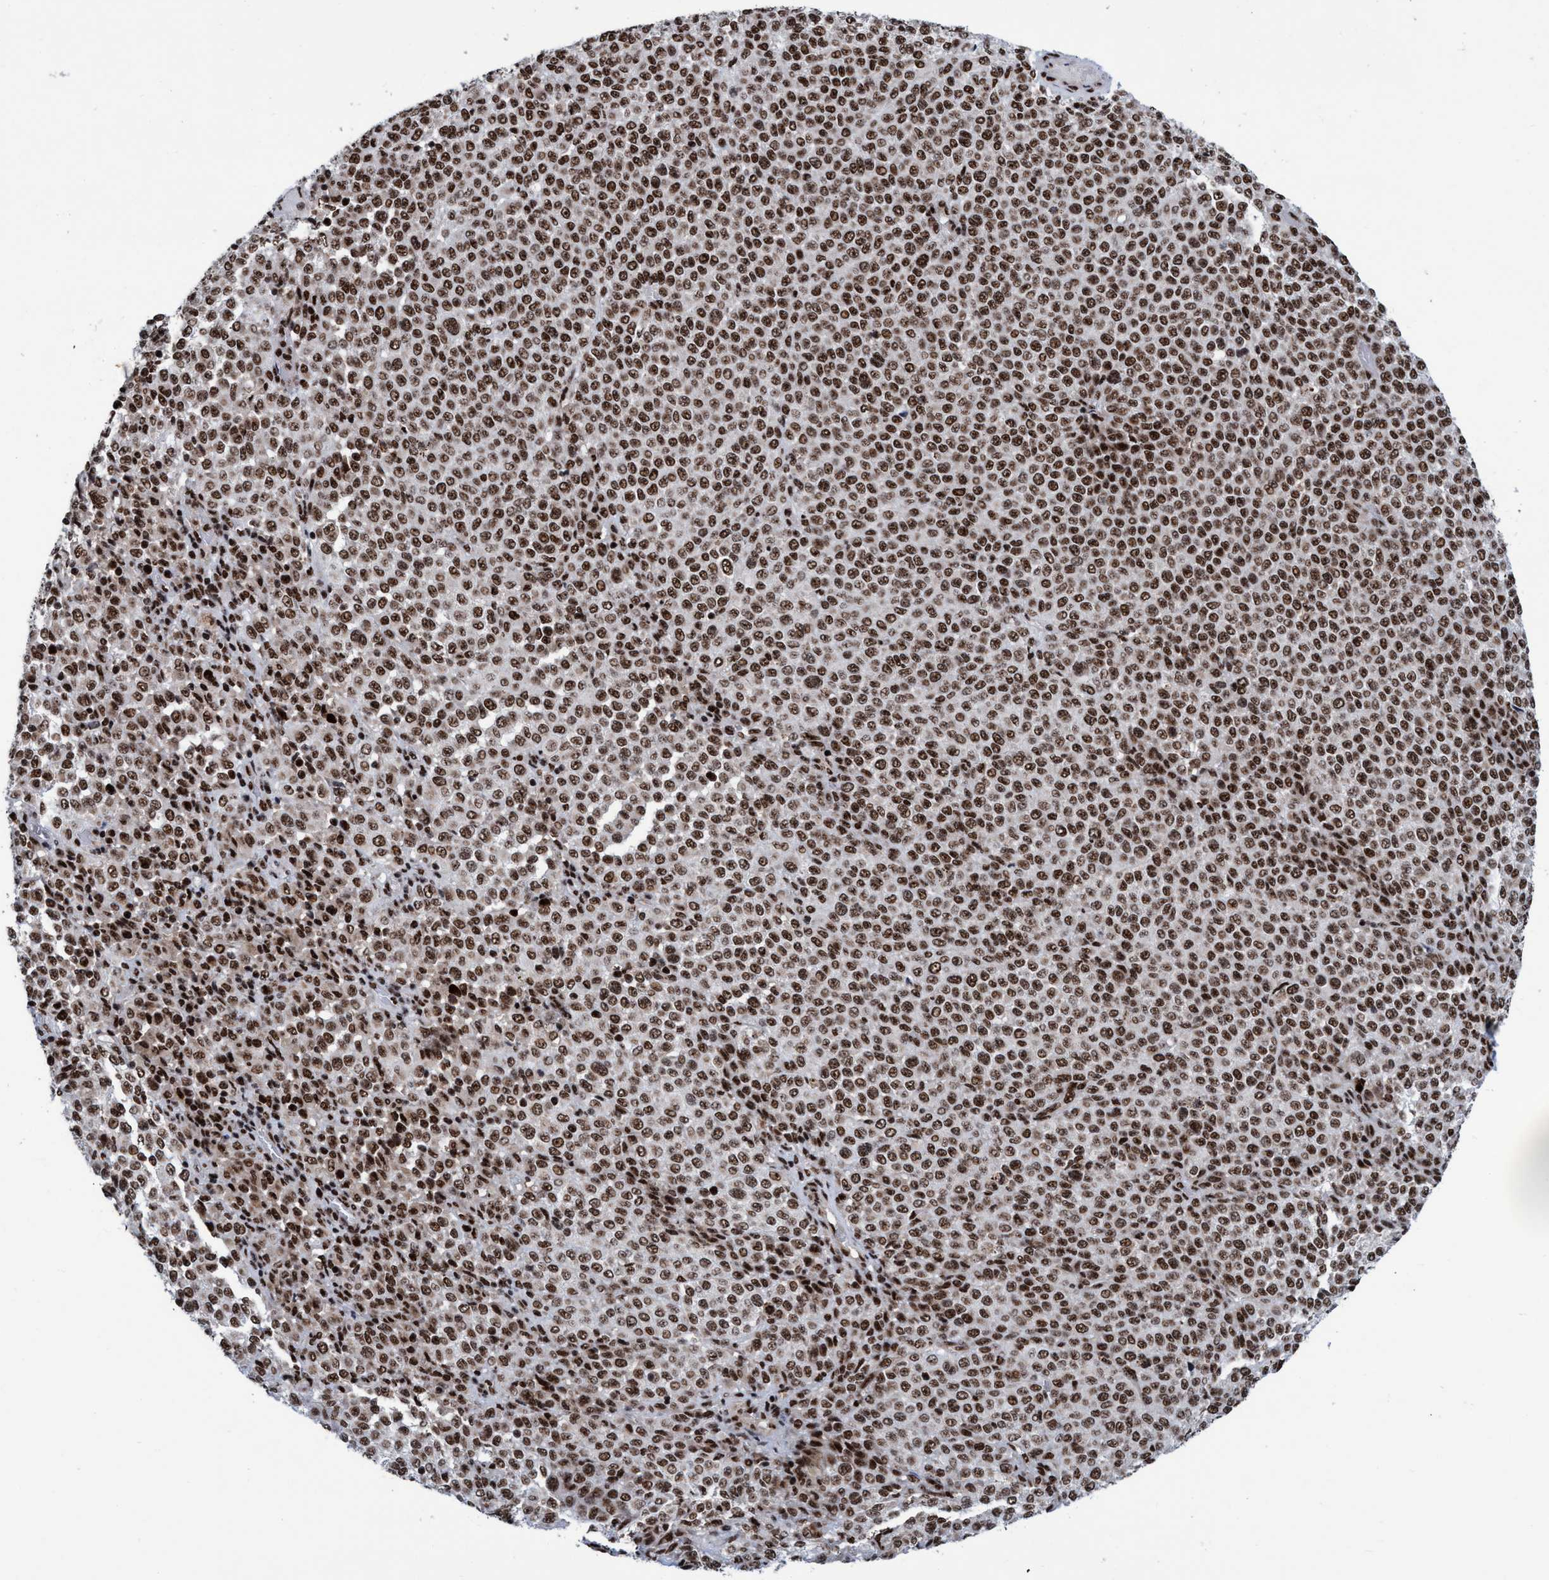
{"staining": {"intensity": "moderate", "quantity": ">75%", "location": "nuclear"}, "tissue": "melanoma", "cell_type": "Tumor cells", "image_type": "cancer", "snomed": [{"axis": "morphology", "description": "Malignant melanoma, Metastatic site"}, {"axis": "topography", "description": "Pancreas"}], "caption": "A histopathology image of malignant melanoma (metastatic site) stained for a protein exhibits moderate nuclear brown staining in tumor cells. The staining was performed using DAB, with brown indicating positive protein expression. Nuclei are stained blue with hematoxylin.", "gene": "TOPBP1", "patient": {"sex": "female", "age": 30}}